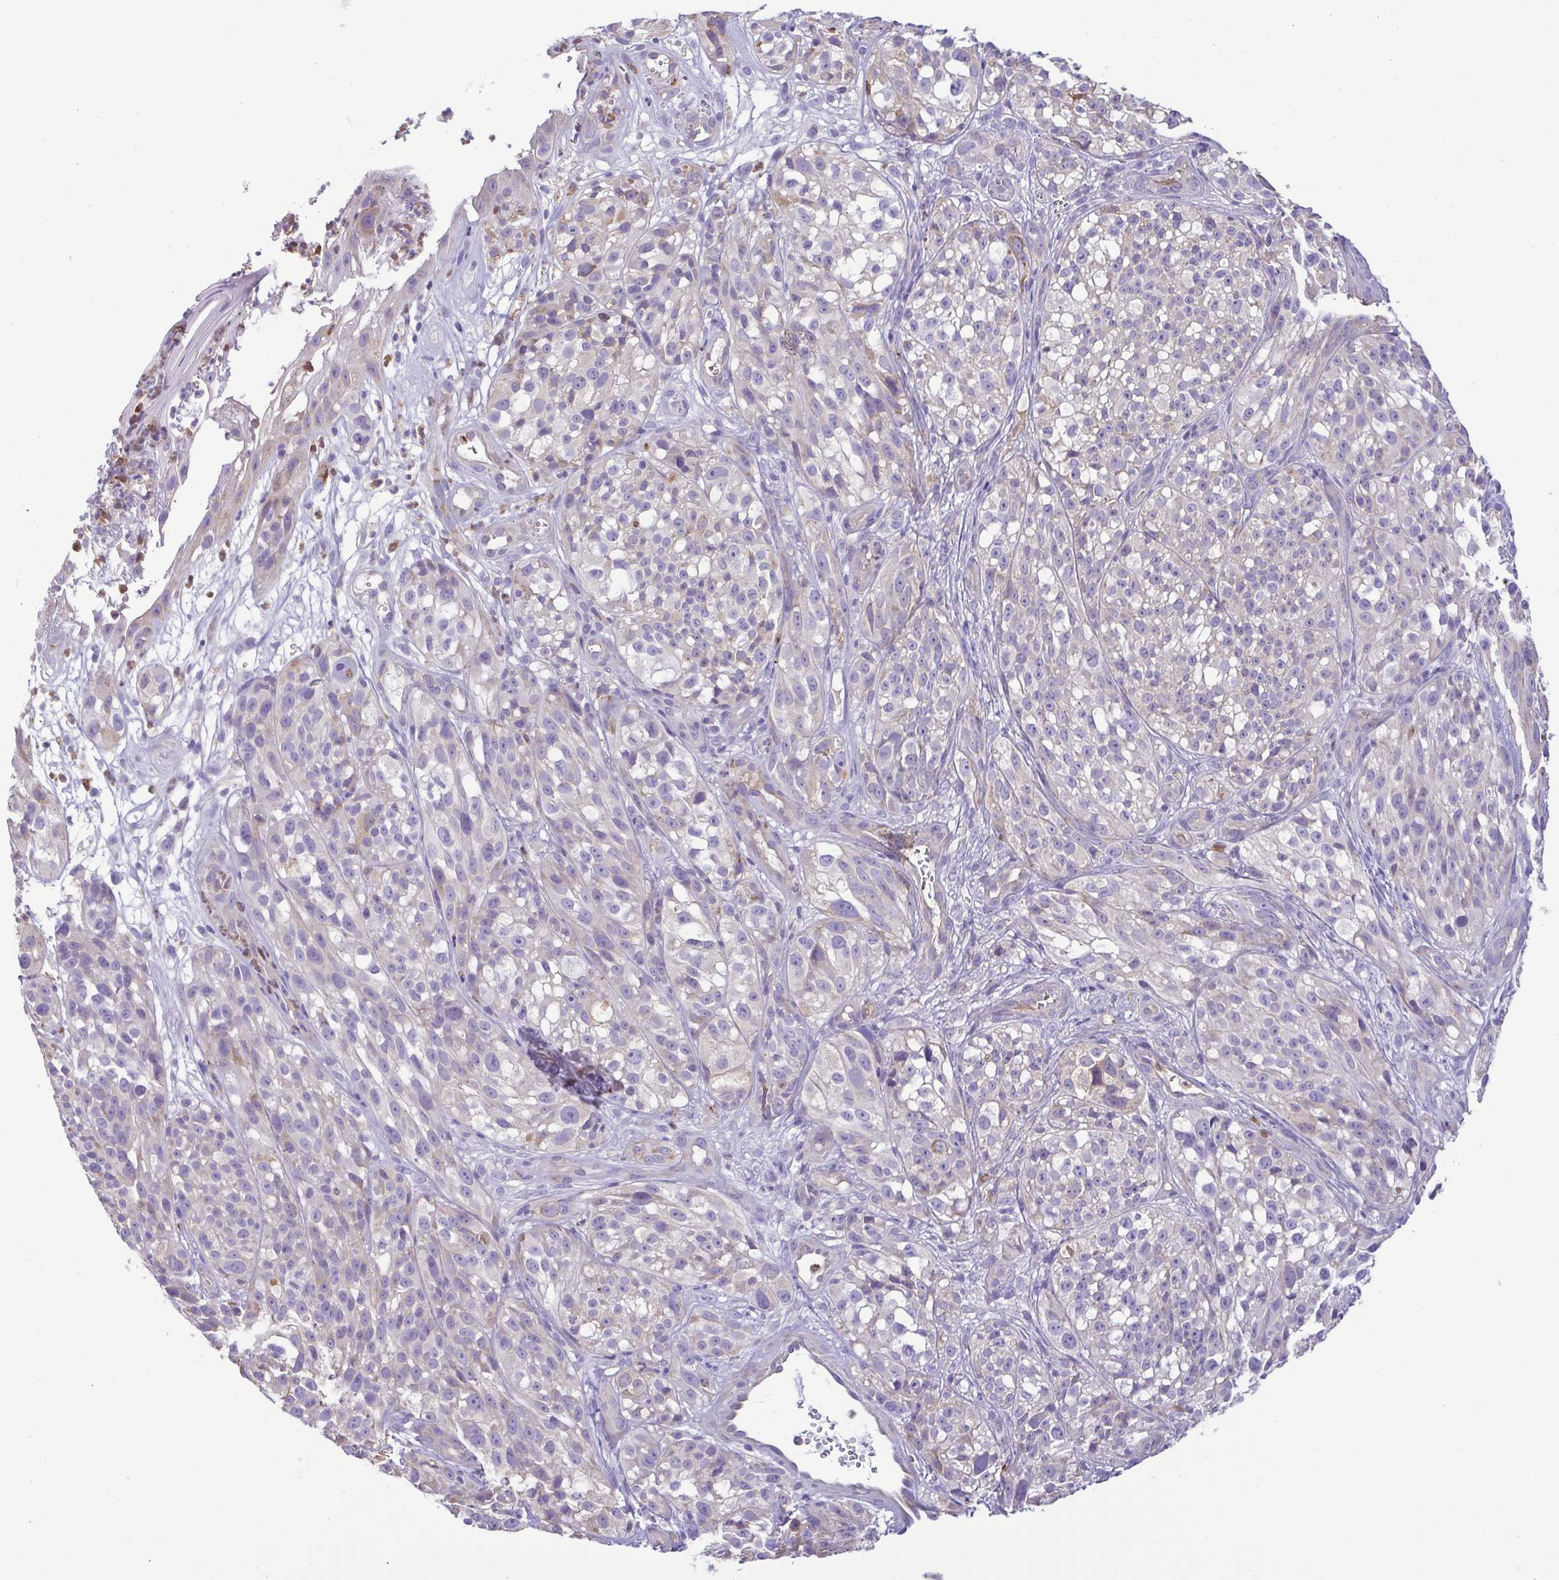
{"staining": {"intensity": "negative", "quantity": "none", "location": "none"}, "tissue": "melanoma", "cell_type": "Tumor cells", "image_type": "cancer", "snomed": [{"axis": "morphology", "description": "Malignant melanoma, NOS"}, {"axis": "topography", "description": "Skin"}], "caption": "Immunohistochemistry of malignant melanoma exhibits no positivity in tumor cells.", "gene": "MYL10", "patient": {"sex": "female", "age": 85}}